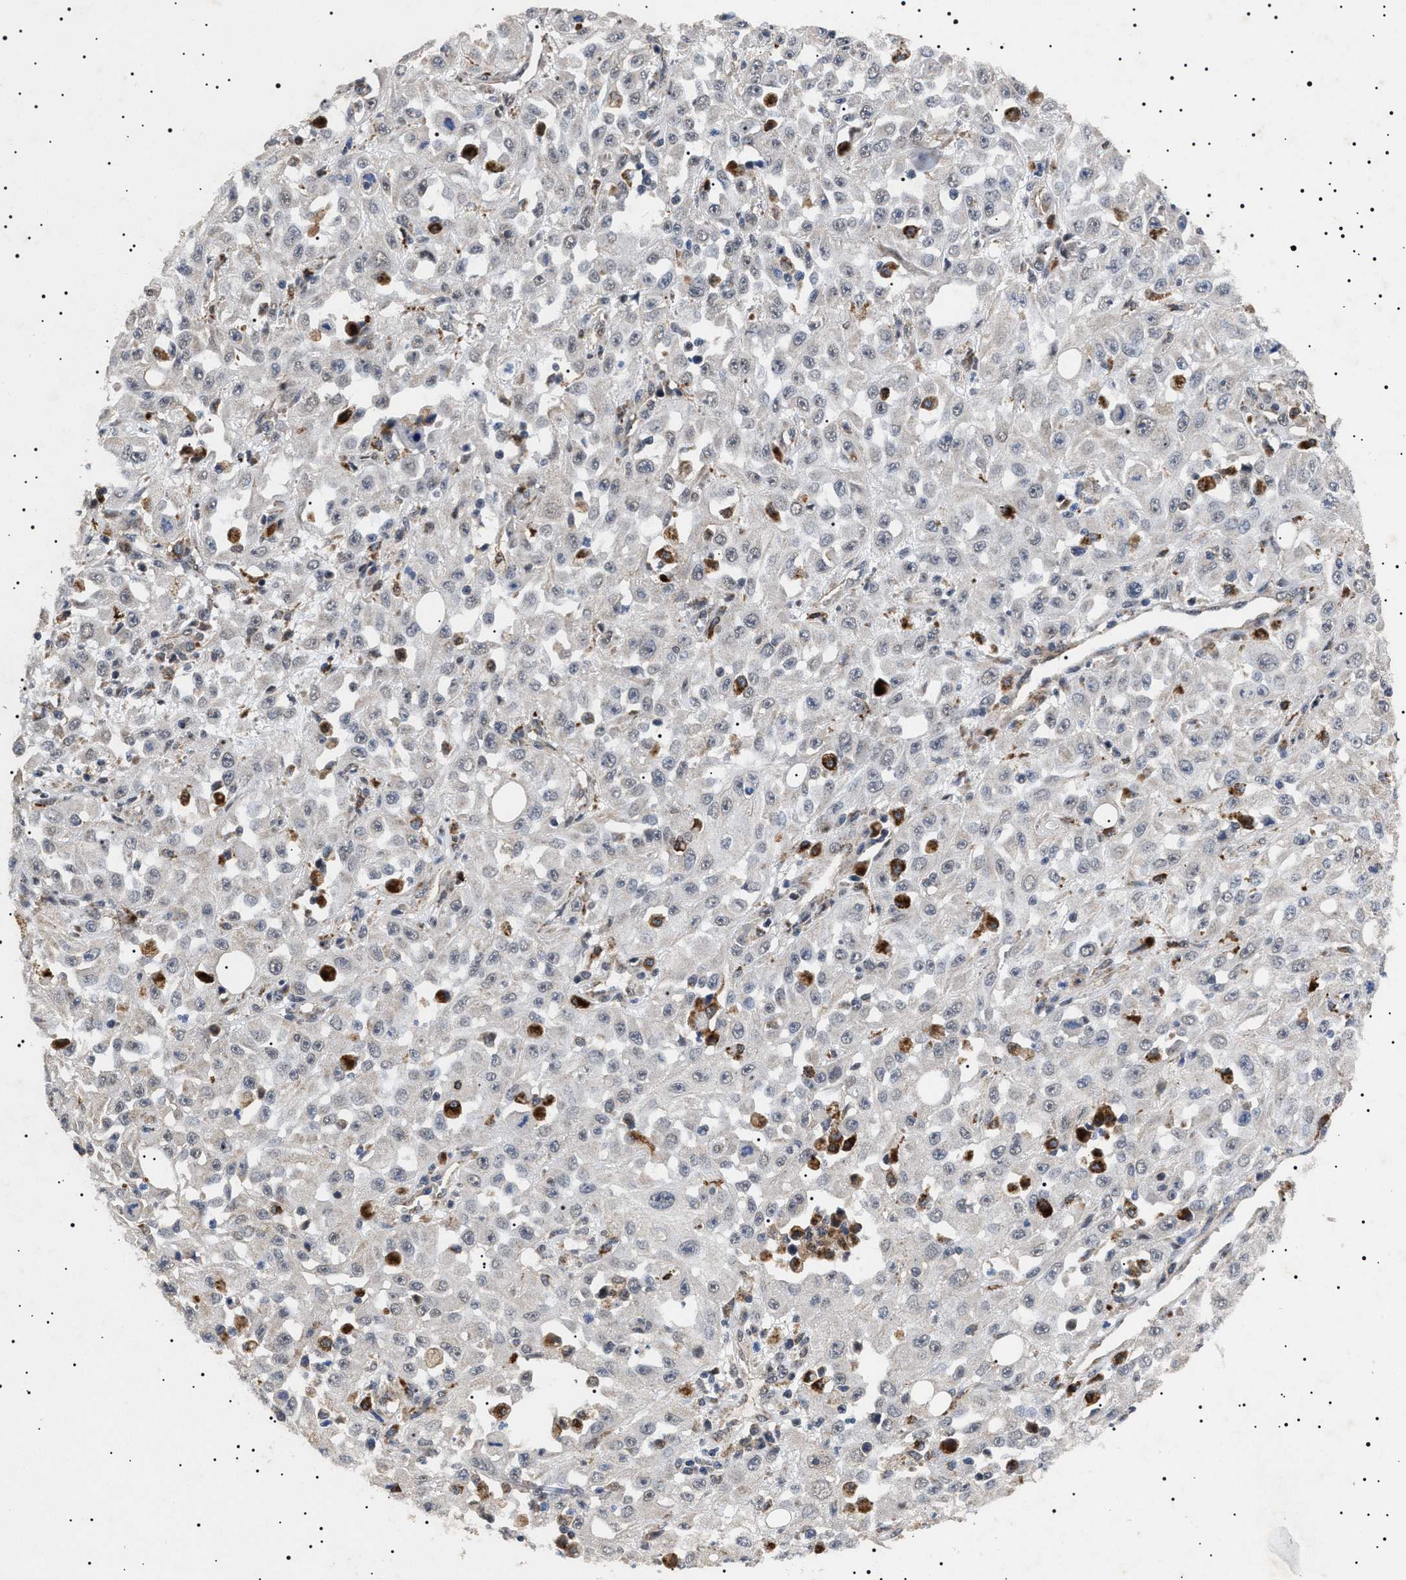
{"staining": {"intensity": "negative", "quantity": "none", "location": "none"}, "tissue": "skin cancer", "cell_type": "Tumor cells", "image_type": "cancer", "snomed": [{"axis": "morphology", "description": "Squamous cell carcinoma, NOS"}, {"axis": "morphology", "description": "Squamous cell carcinoma, metastatic, NOS"}, {"axis": "topography", "description": "Skin"}, {"axis": "topography", "description": "Lymph node"}], "caption": "The photomicrograph exhibits no significant expression in tumor cells of skin cancer.", "gene": "RAB34", "patient": {"sex": "male", "age": 75}}